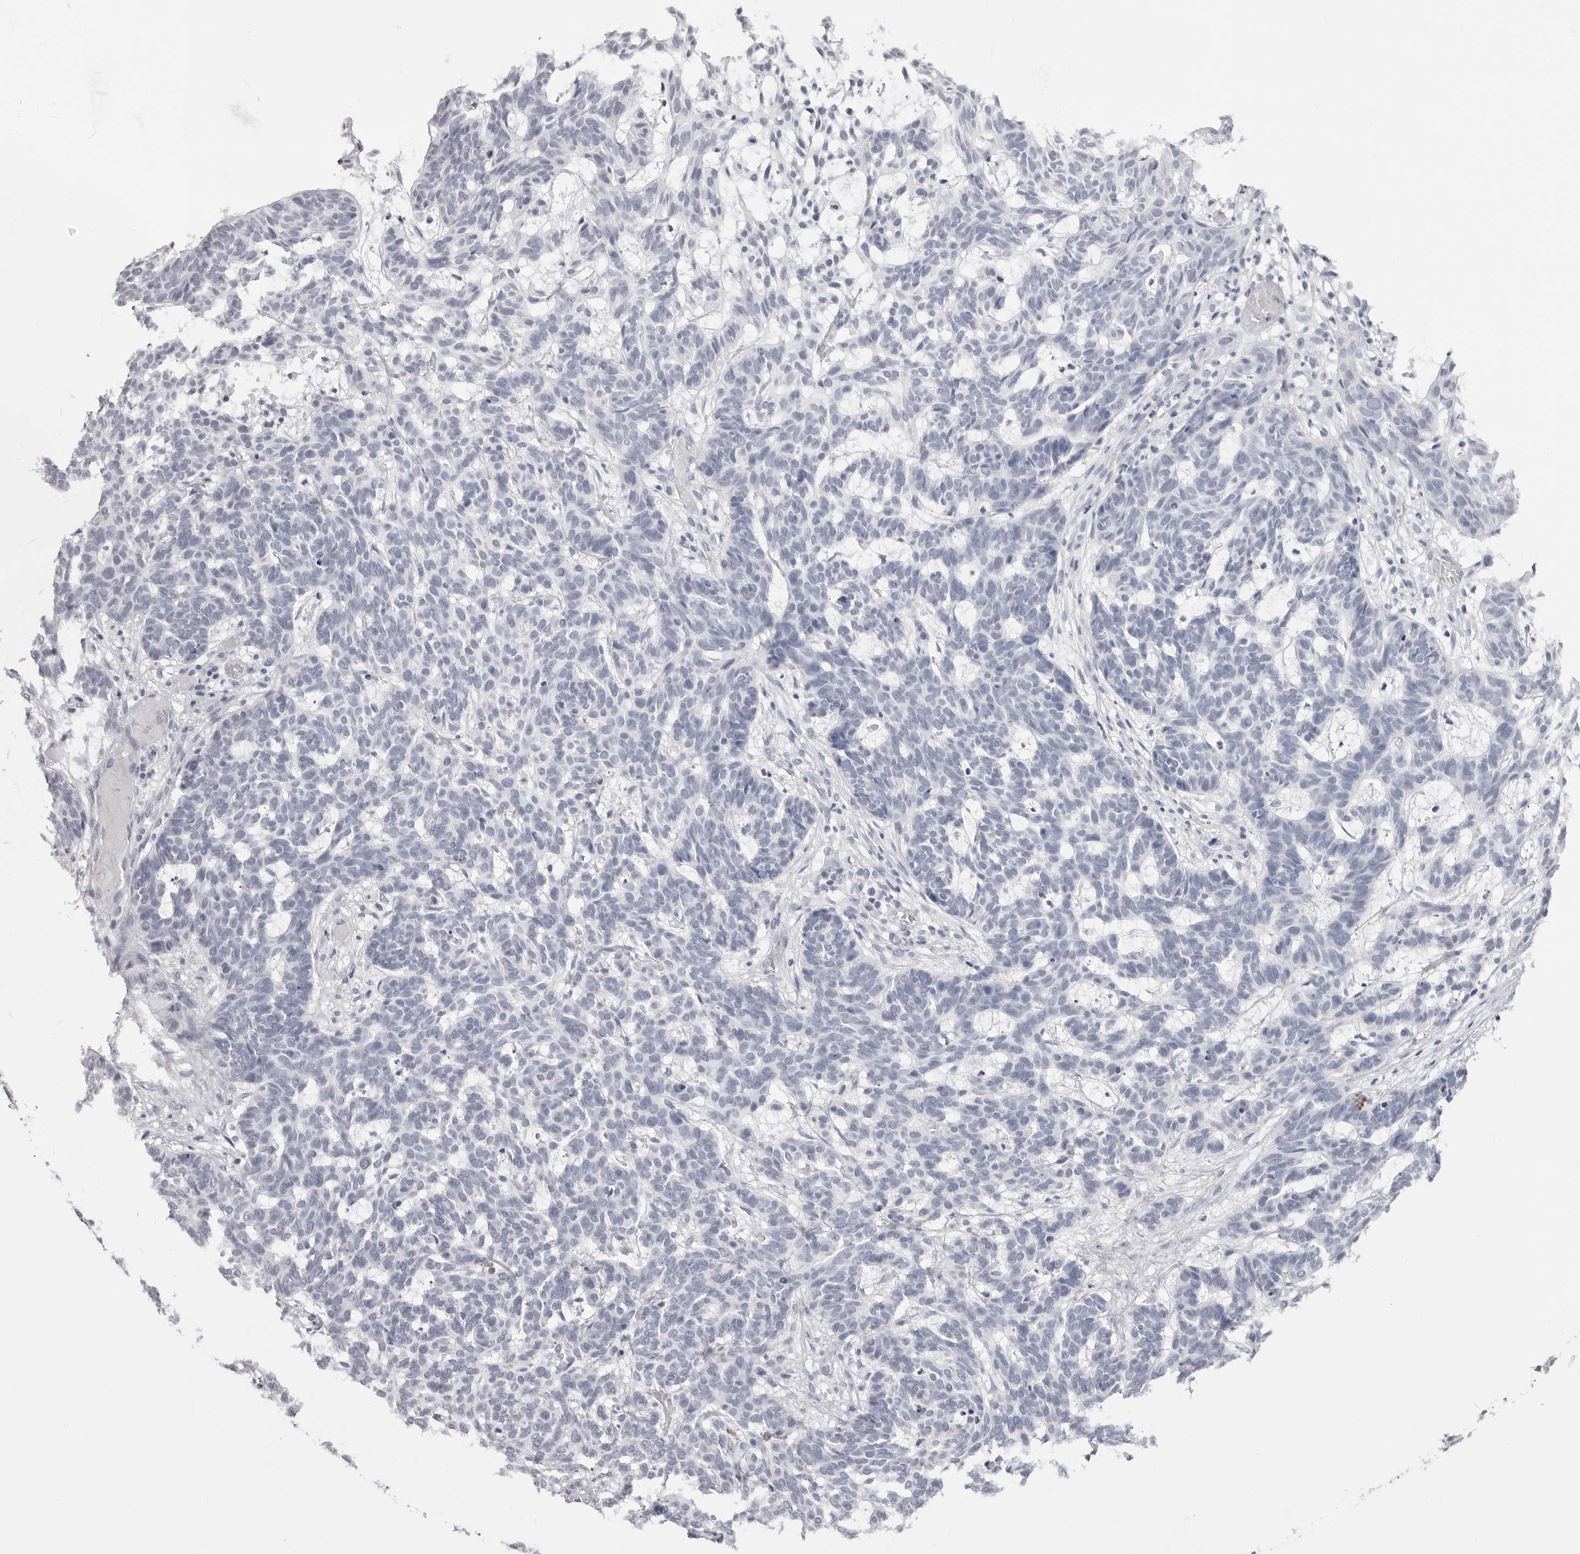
{"staining": {"intensity": "negative", "quantity": "none", "location": "none"}, "tissue": "skin cancer", "cell_type": "Tumor cells", "image_type": "cancer", "snomed": [{"axis": "morphology", "description": "Basal cell carcinoma"}, {"axis": "topography", "description": "Skin"}], "caption": "This is an immunohistochemistry (IHC) photomicrograph of skin cancer. There is no staining in tumor cells.", "gene": "CST1", "patient": {"sex": "male", "age": 85}}